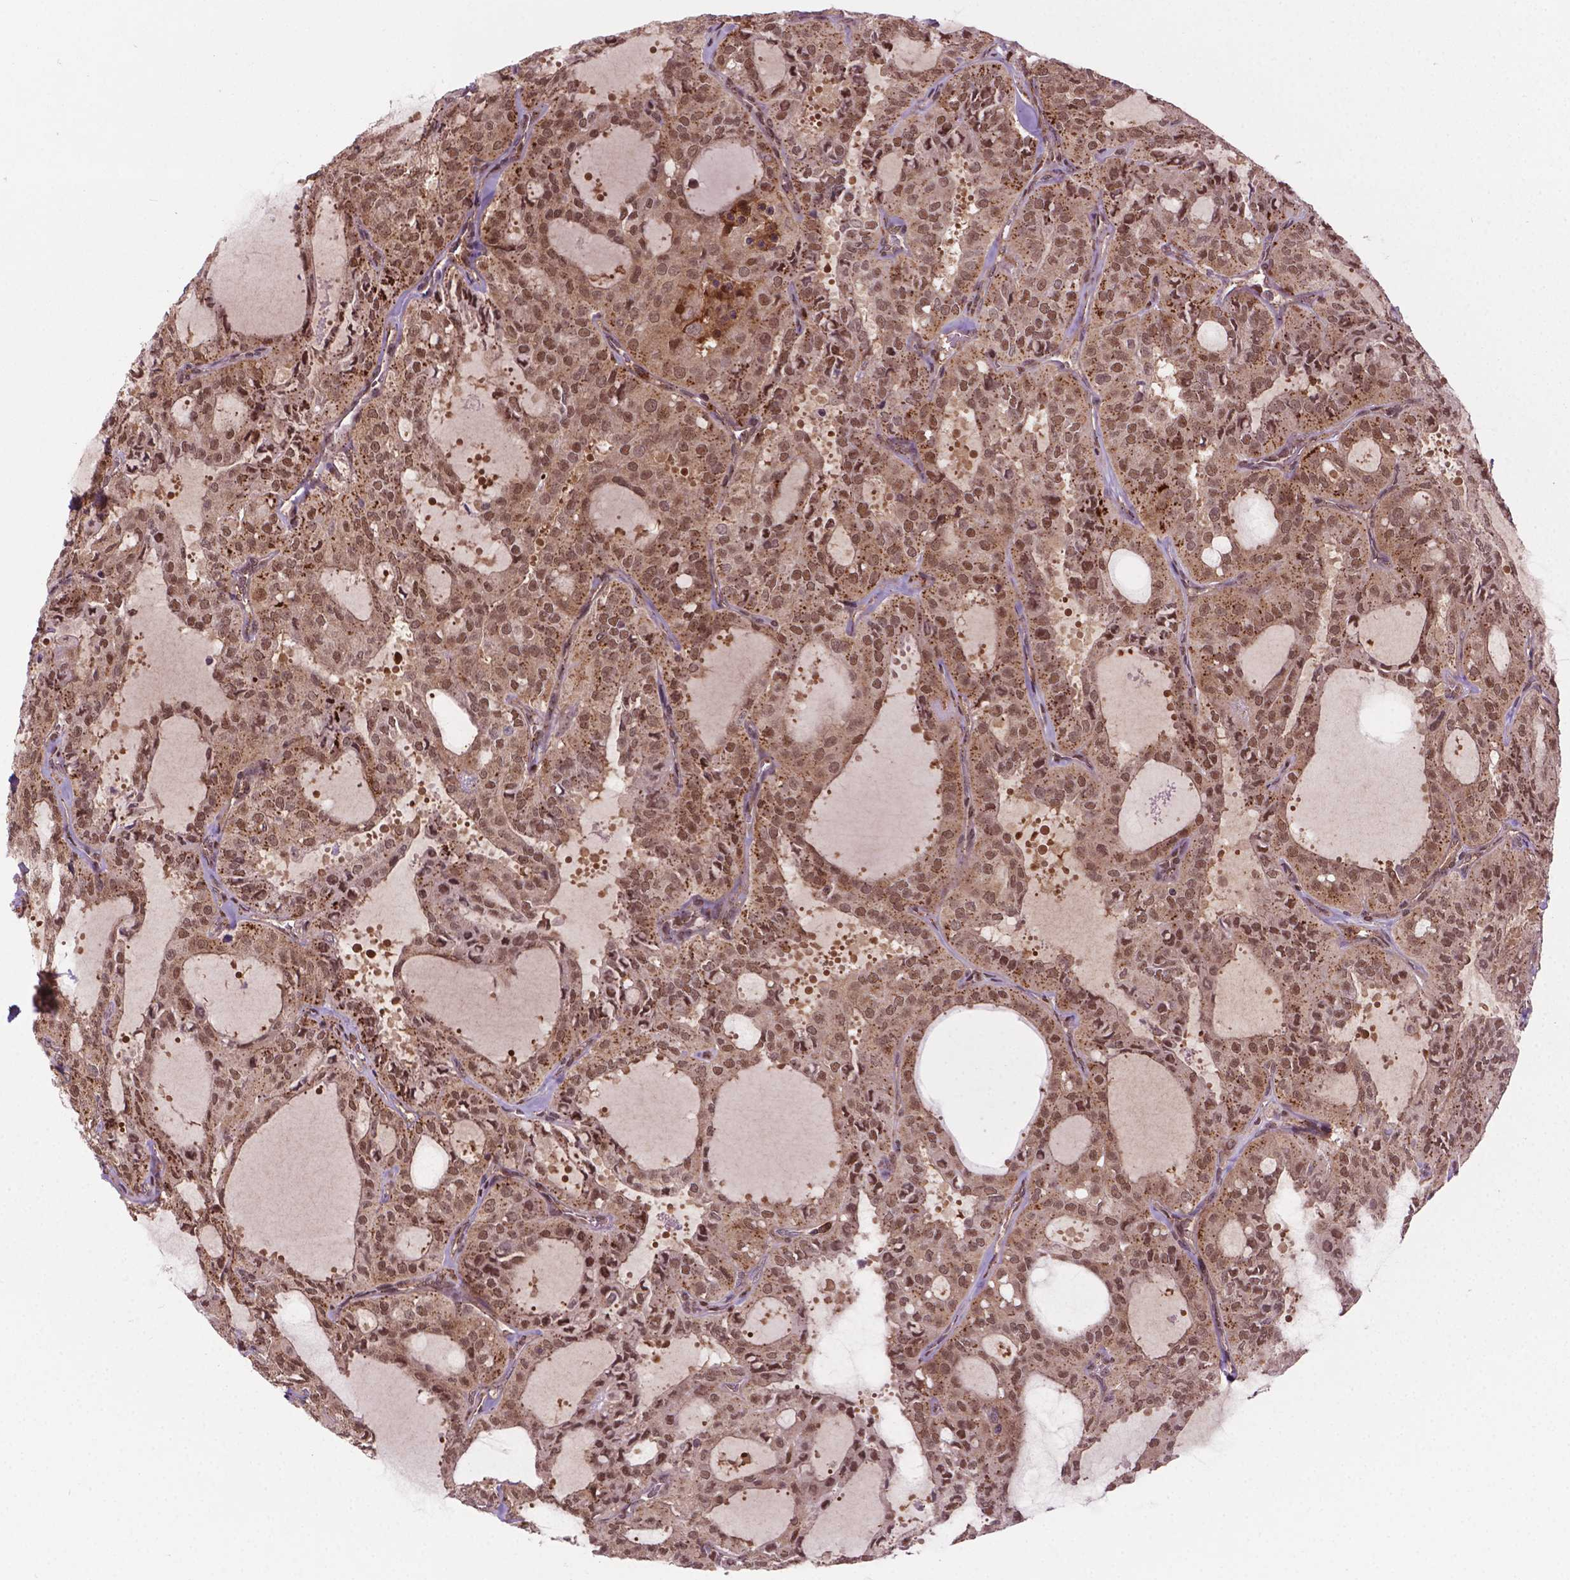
{"staining": {"intensity": "weak", "quantity": ">75%", "location": "cytoplasmic/membranous,nuclear"}, "tissue": "thyroid cancer", "cell_type": "Tumor cells", "image_type": "cancer", "snomed": [{"axis": "morphology", "description": "Follicular adenoma carcinoma, NOS"}, {"axis": "topography", "description": "Thyroid gland"}], "caption": "Immunohistochemical staining of thyroid cancer shows weak cytoplasmic/membranous and nuclear protein expression in about >75% of tumor cells. (brown staining indicates protein expression, while blue staining denotes nuclei).", "gene": "PLIN3", "patient": {"sex": "male", "age": 75}}